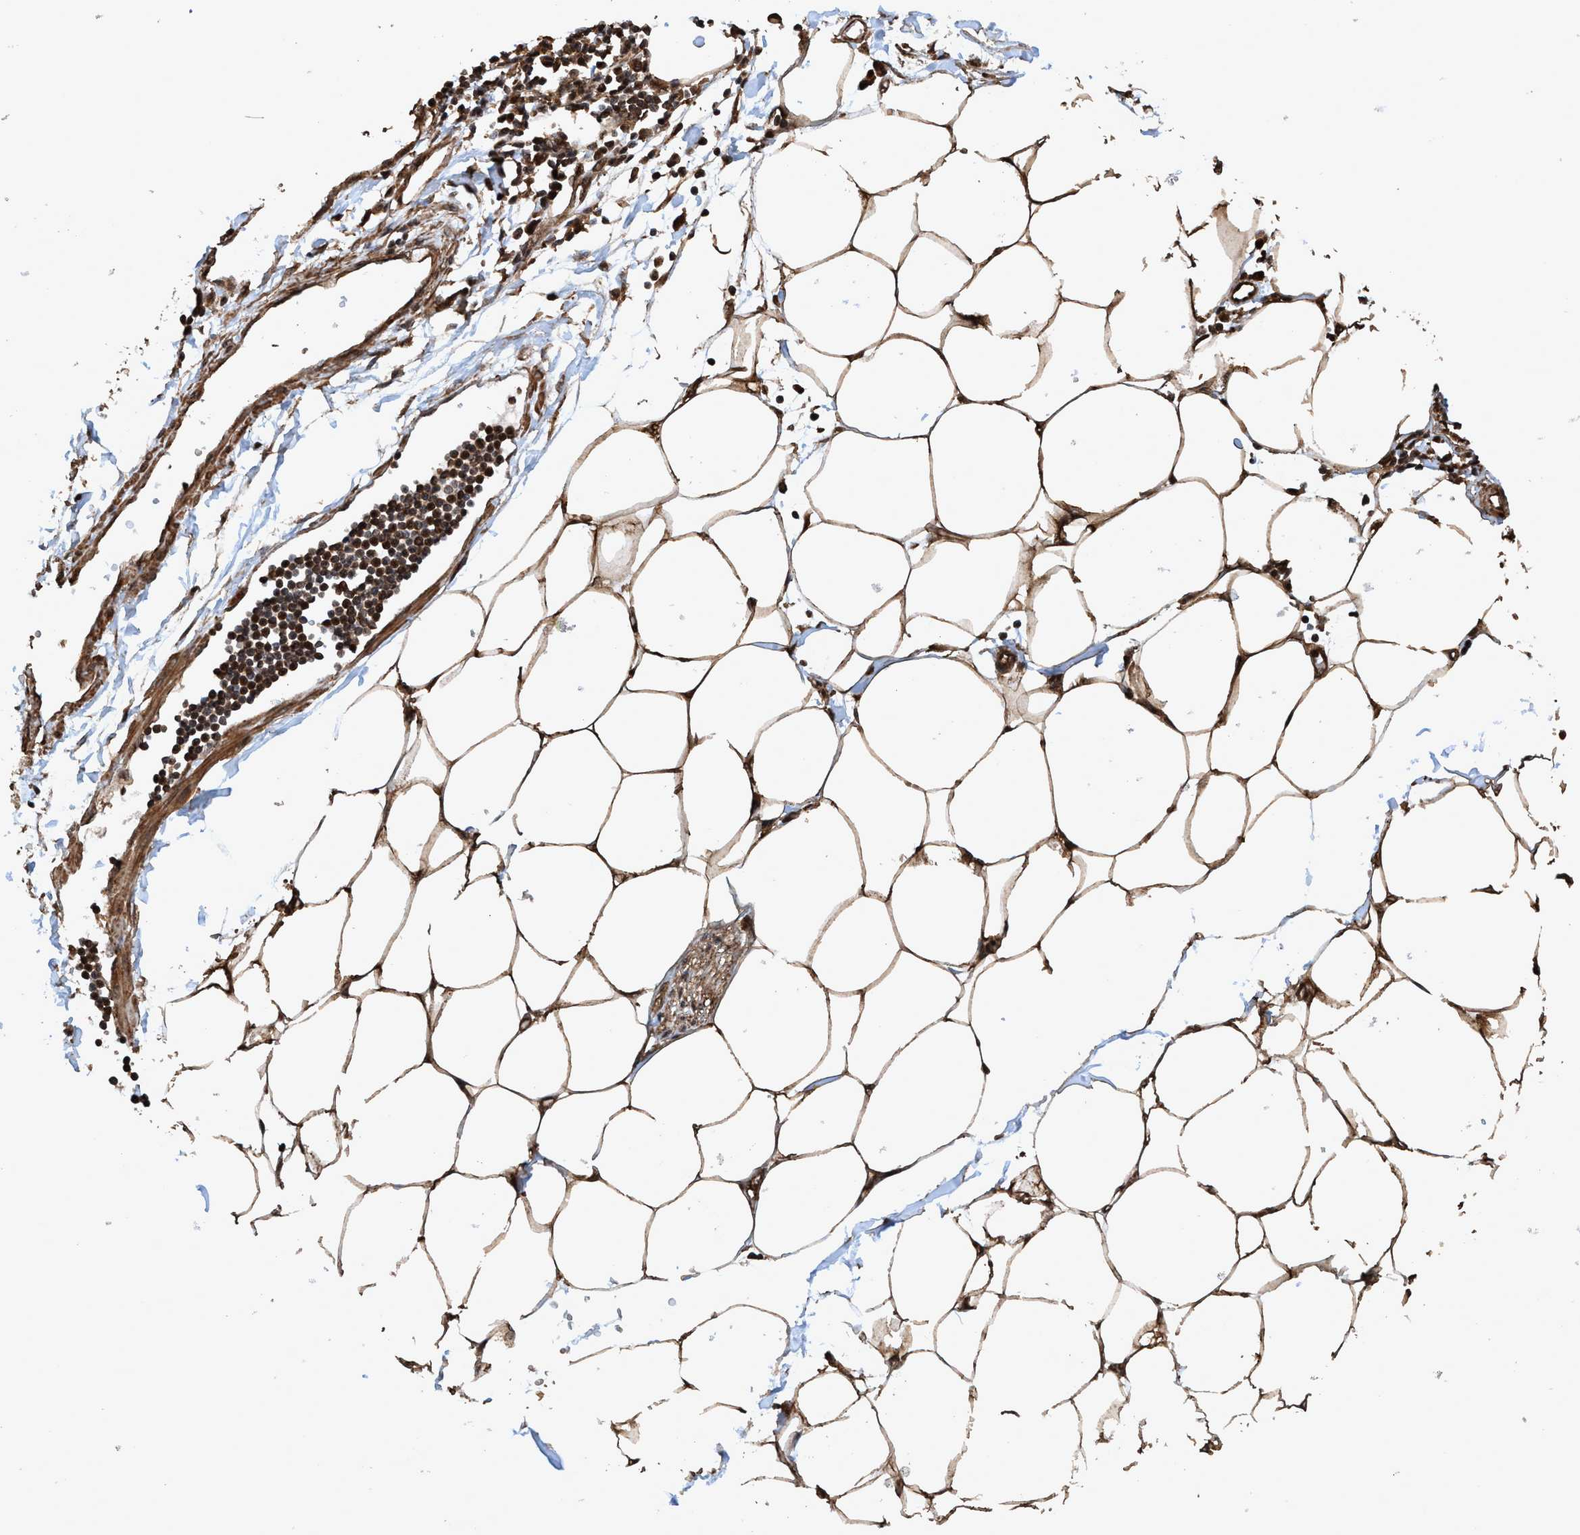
{"staining": {"intensity": "strong", "quantity": ">75%", "location": "cytoplasmic/membranous"}, "tissue": "adipose tissue", "cell_type": "Adipocytes", "image_type": "normal", "snomed": [{"axis": "morphology", "description": "Normal tissue, NOS"}, {"axis": "morphology", "description": "Adenocarcinoma, NOS"}, {"axis": "topography", "description": "Colon"}, {"axis": "topography", "description": "Peripheral nerve tissue"}], "caption": "There is high levels of strong cytoplasmic/membranous staining in adipocytes of benign adipose tissue, as demonstrated by immunohistochemical staining (brown color).", "gene": "TRPC7", "patient": {"sex": "male", "age": 14}}